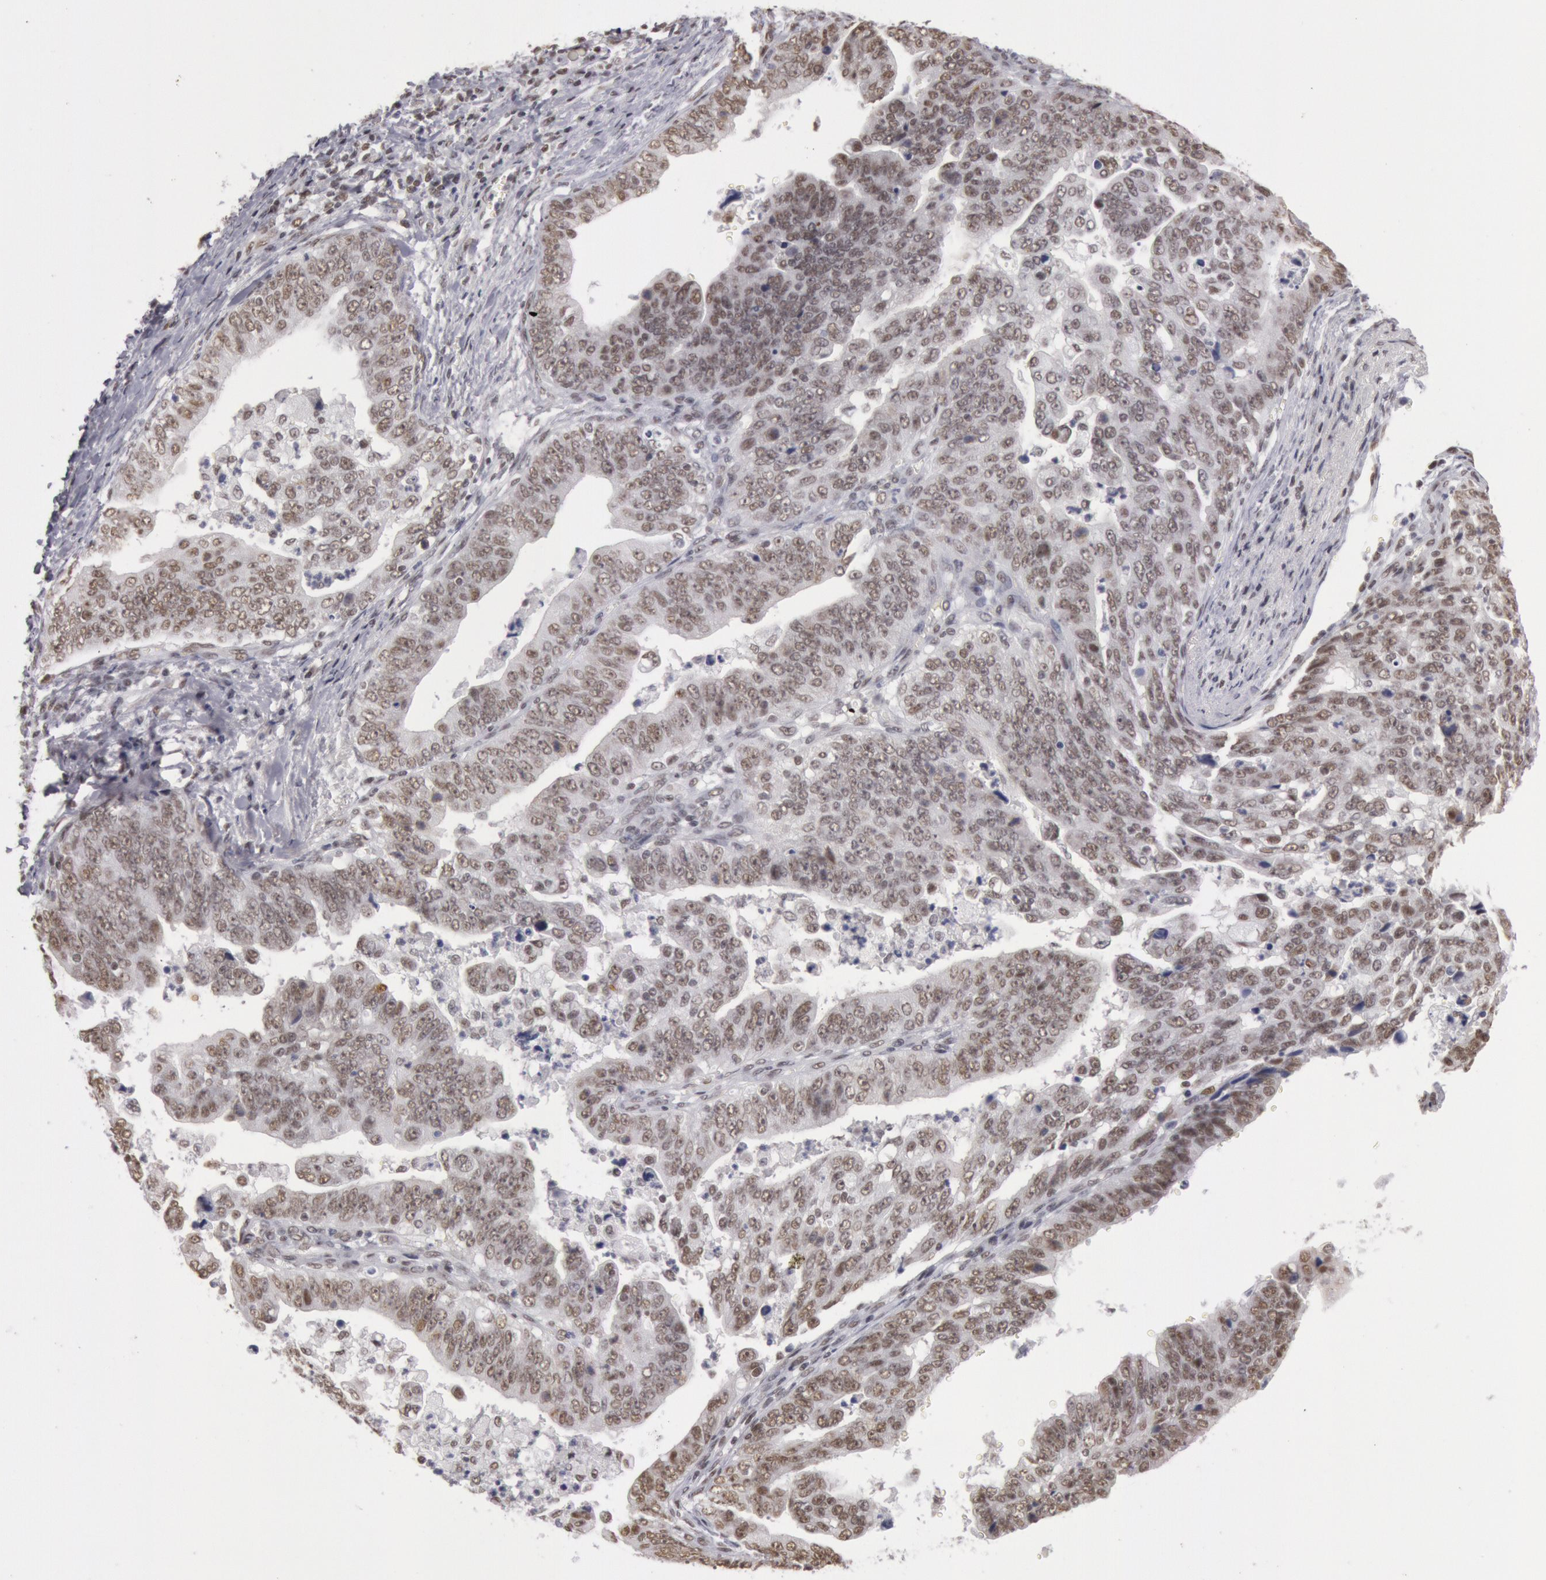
{"staining": {"intensity": "weak", "quantity": ">75%", "location": "nuclear"}, "tissue": "stomach cancer", "cell_type": "Tumor cells", "image_type": "cancer", "snomed": [{"axis": "morphology", "description": "Adenocarcinoma, NOS"}, {"axis": "topography", "description": "Stomach, upper"}], "caption": "The histopathology image exhibits a brown stain indicating the presence of a protein in the nuclear of tumor cells in adenocarcinoma (stomach). Nuclei are stained in blue.", "gene": "ESS2", "patient": {"sex": "female", "age": 50}}